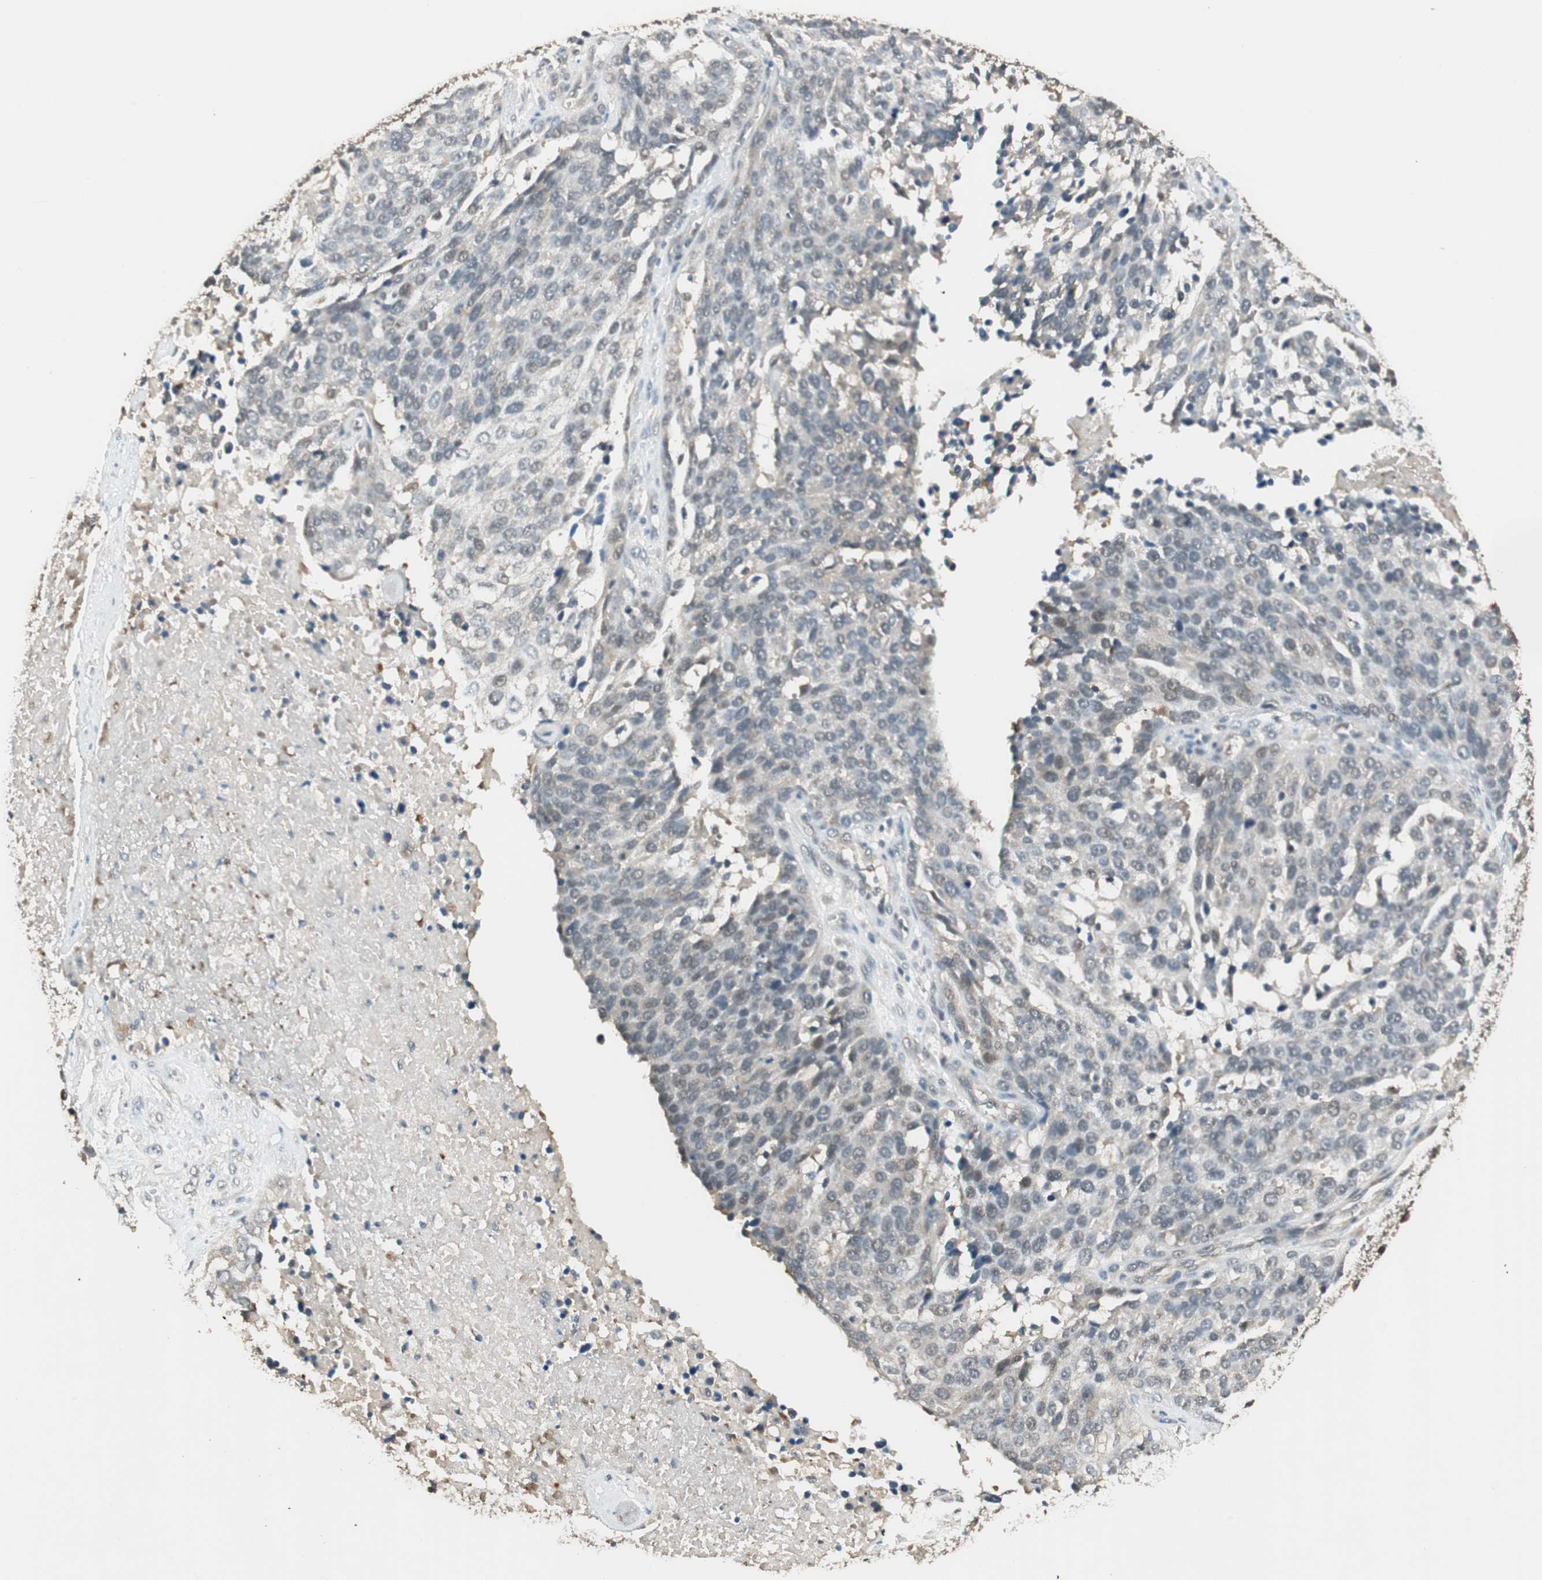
{"staining": {"intensity": "weak", "quantity": "<25%", "location": "nuclear"}, "tissue": "ovarian cancer", "cell_type": "Tumor cells", "image_type": "cancer", "snomed": [{"axis": "morphology", "description": "Cystadenocarcinoma, serous, NOS"}, {"axis": "topography", "description": "Ovary"}], "caption": "Ovarian cancer was stained to show a protein in brown. There is no significant staining in tumor cells.", "gene": "USP5", "patient": {"sex": "female", "age": 44}}